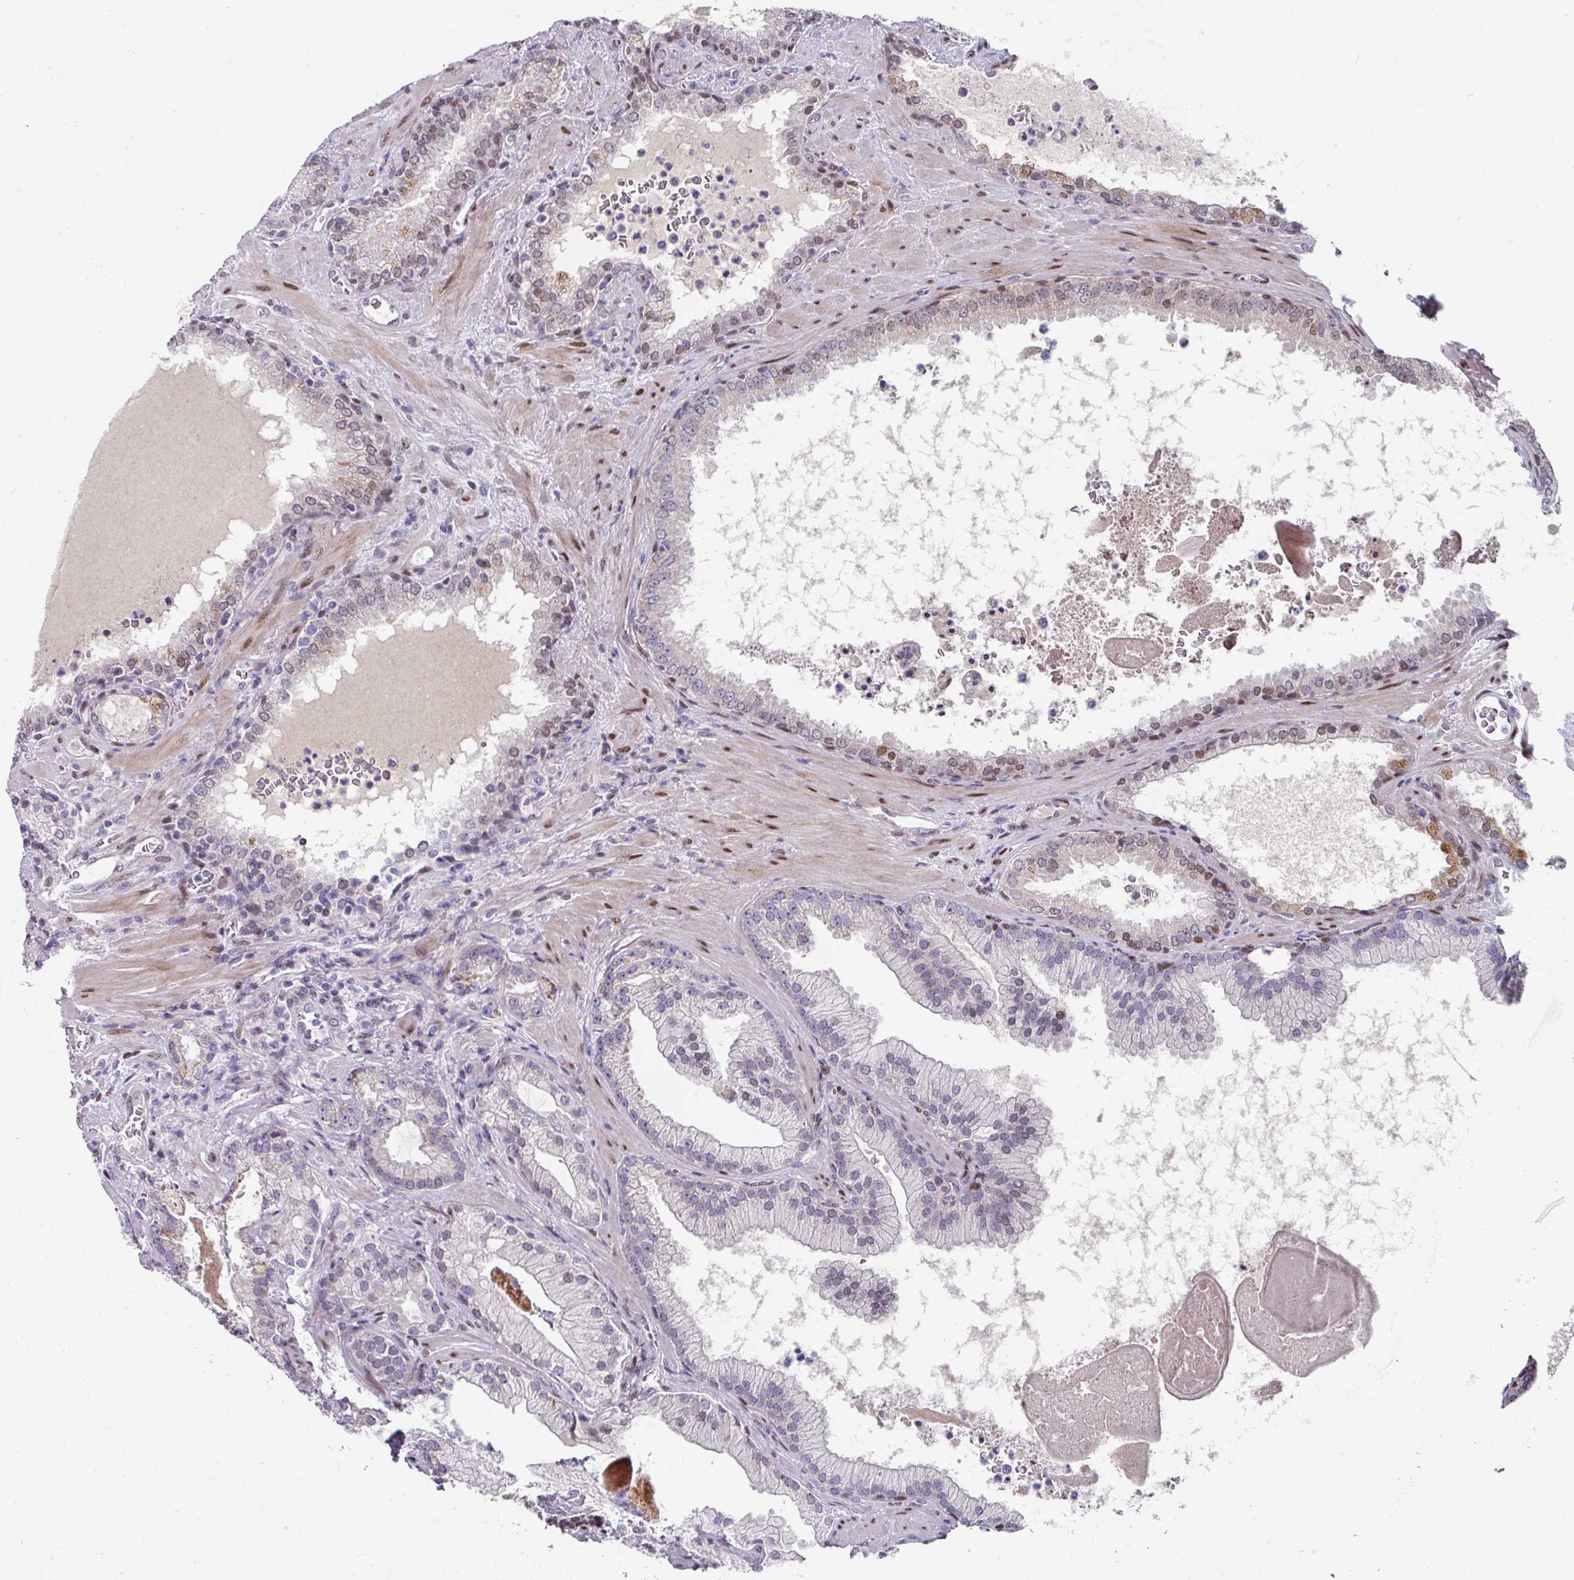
{"staining": {"intensity": "negative", "quantity": "none", "location": "none"}, "tissue": "prostate cancer", "cell_type": "Tumor cells", "image_type": "cancer", "snomed": [{"axis": "morphology", "description": "Adenocarcinoma, High grade"}, {"axis": "topography", "description": "Prostate"}], "caption": "The photomicrograph demonstrates no significant positivity in tumor cells of prostate cancer.", "gene": "CBX7", "patient": {"sex": "male", "age": 68}}